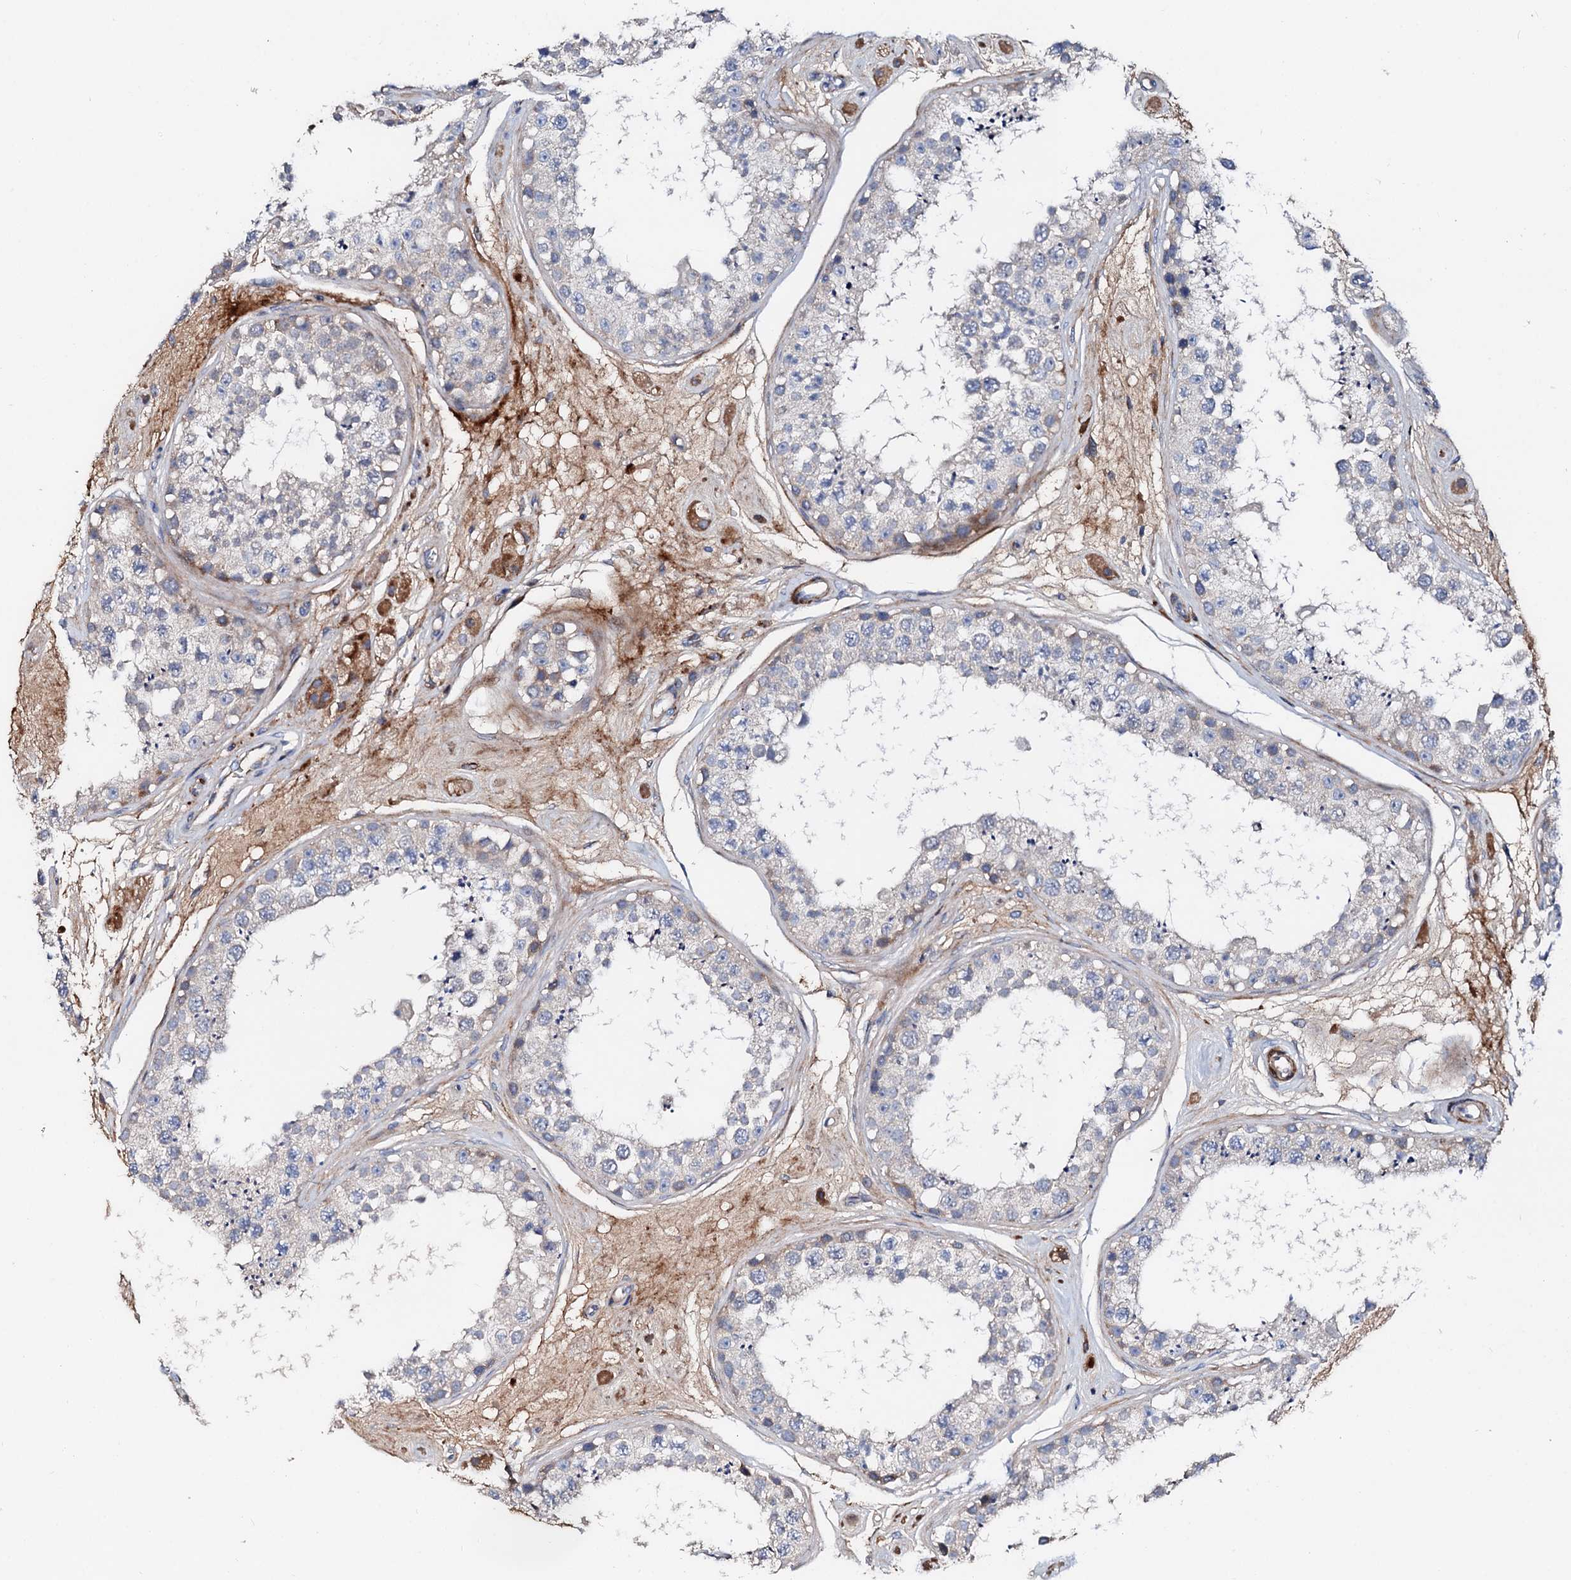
{"staining": {"intensity": "weak", "quantity": "<25%", "location": "cytoplasmic/membranous"}, "tissue": "testis", "cell_type": "Cells in seminiferous ducts", "image_type": "normal", "snomed": [{"axis": "morphology", "description": "Normal tissue, NOS"}, {"axis": "topography", "description": "Testis"}], "caption": "This micrograph is of normal testis stained with immunohistochemistry (IHC) to label a protein in brown with the nuclei are counter-stained blue. There is no staining in cells in seminiferous ducts.", "gene": "SLC10A7", "patient": {"sex": "male", "age": 25}}